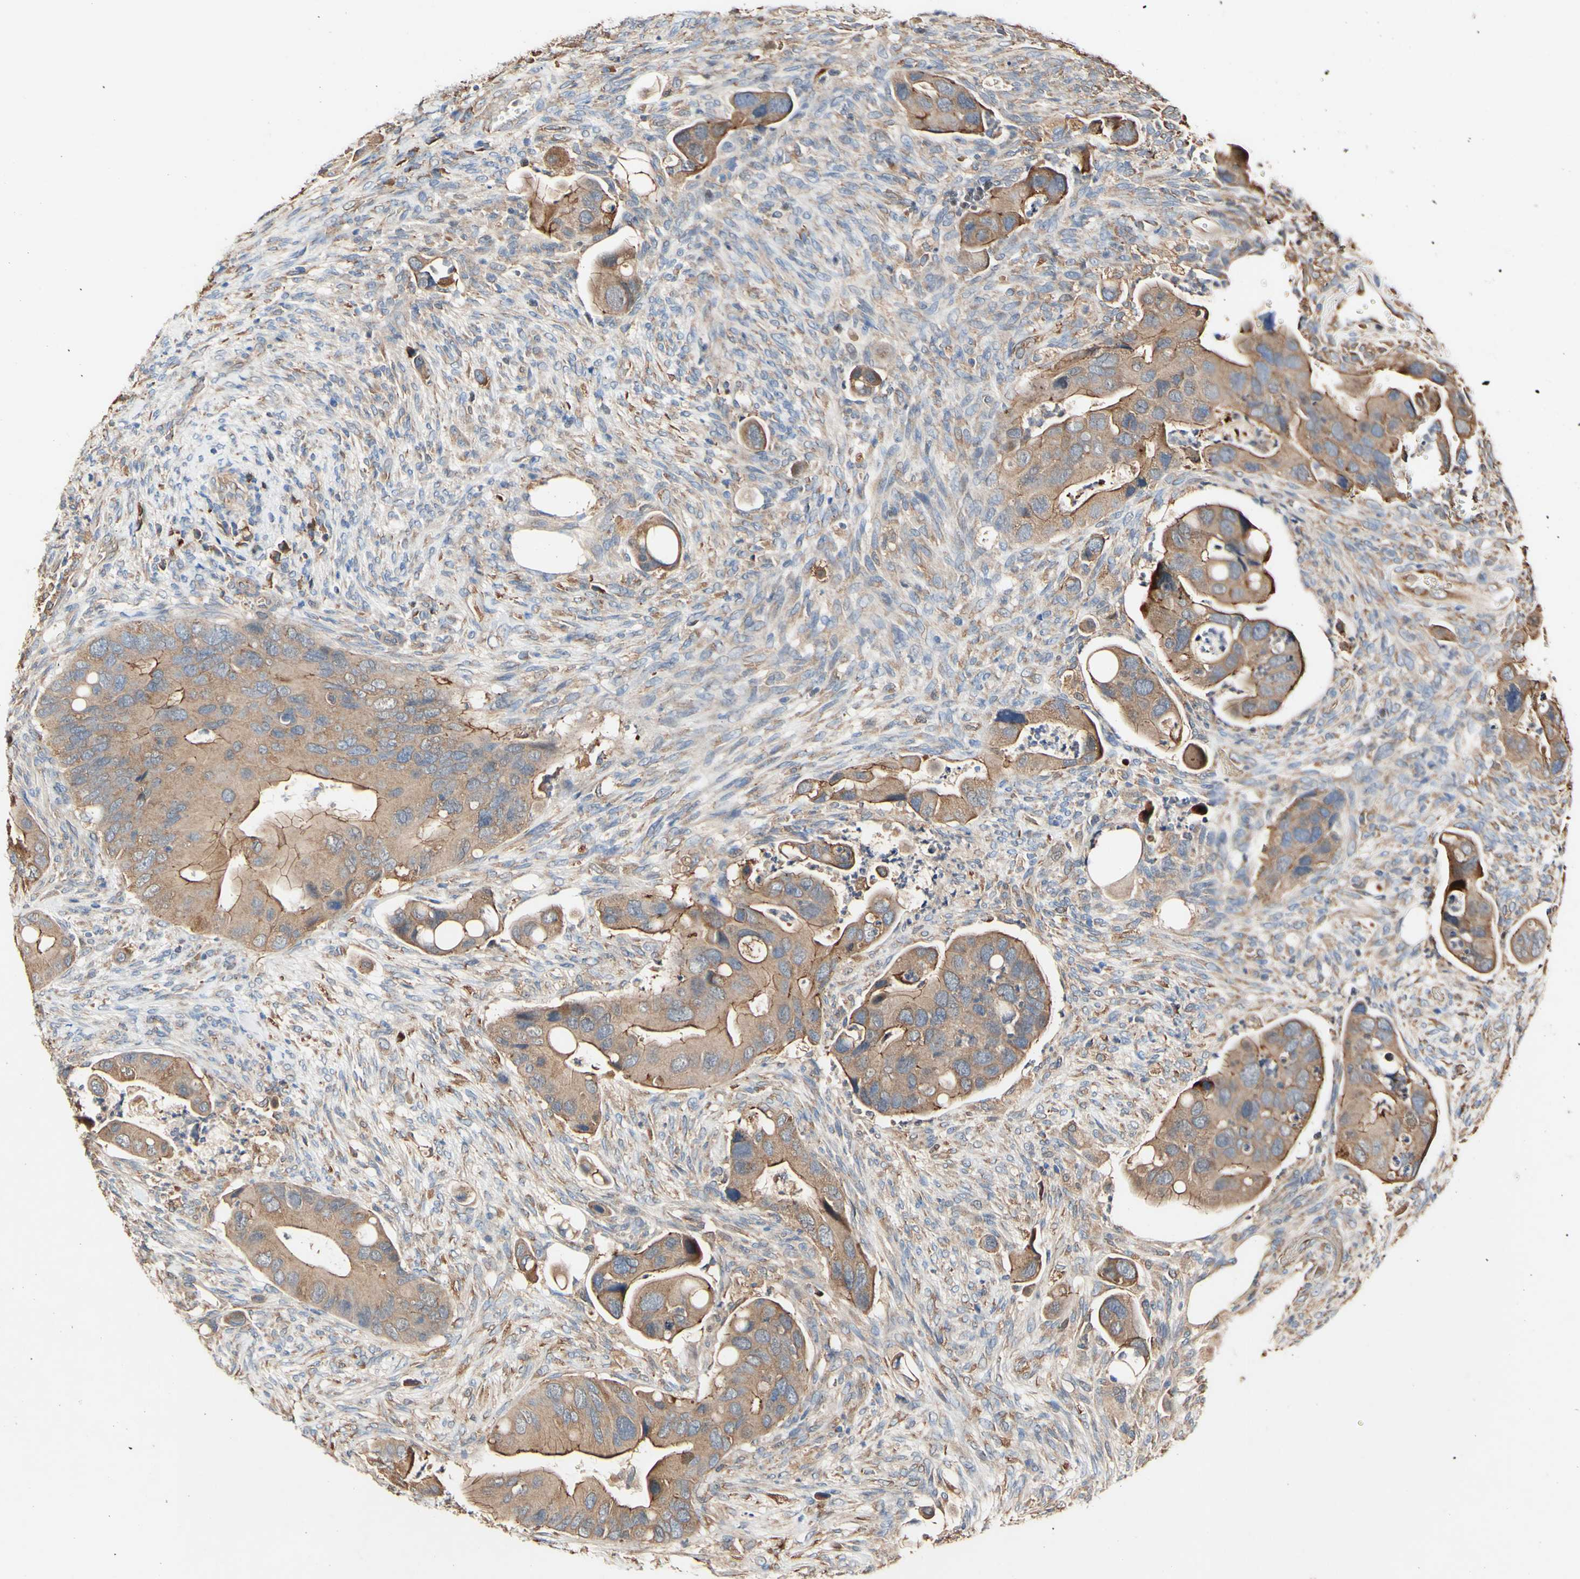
{"staining": {"intensity": "moderate", "quantity": ">75%", "location": "cytoplasmic/membranous"}, "tissue": "colorectal cancer", "cell_type": "Tumor cells", "image_type": "cancer", "snomed": [{"axis": "morphology", "description": "Adenocarcinoma, NOS"}, {"axis": "topography", "description": "Rectum"}], "caption": "Protein analysis of colorectal cancer tissue reveals moderate cytoplasmic/membranous expression in about >75% of tumor cells.", "gene": "PDGFB", "patient": {"sex": "female", "age": 57}}